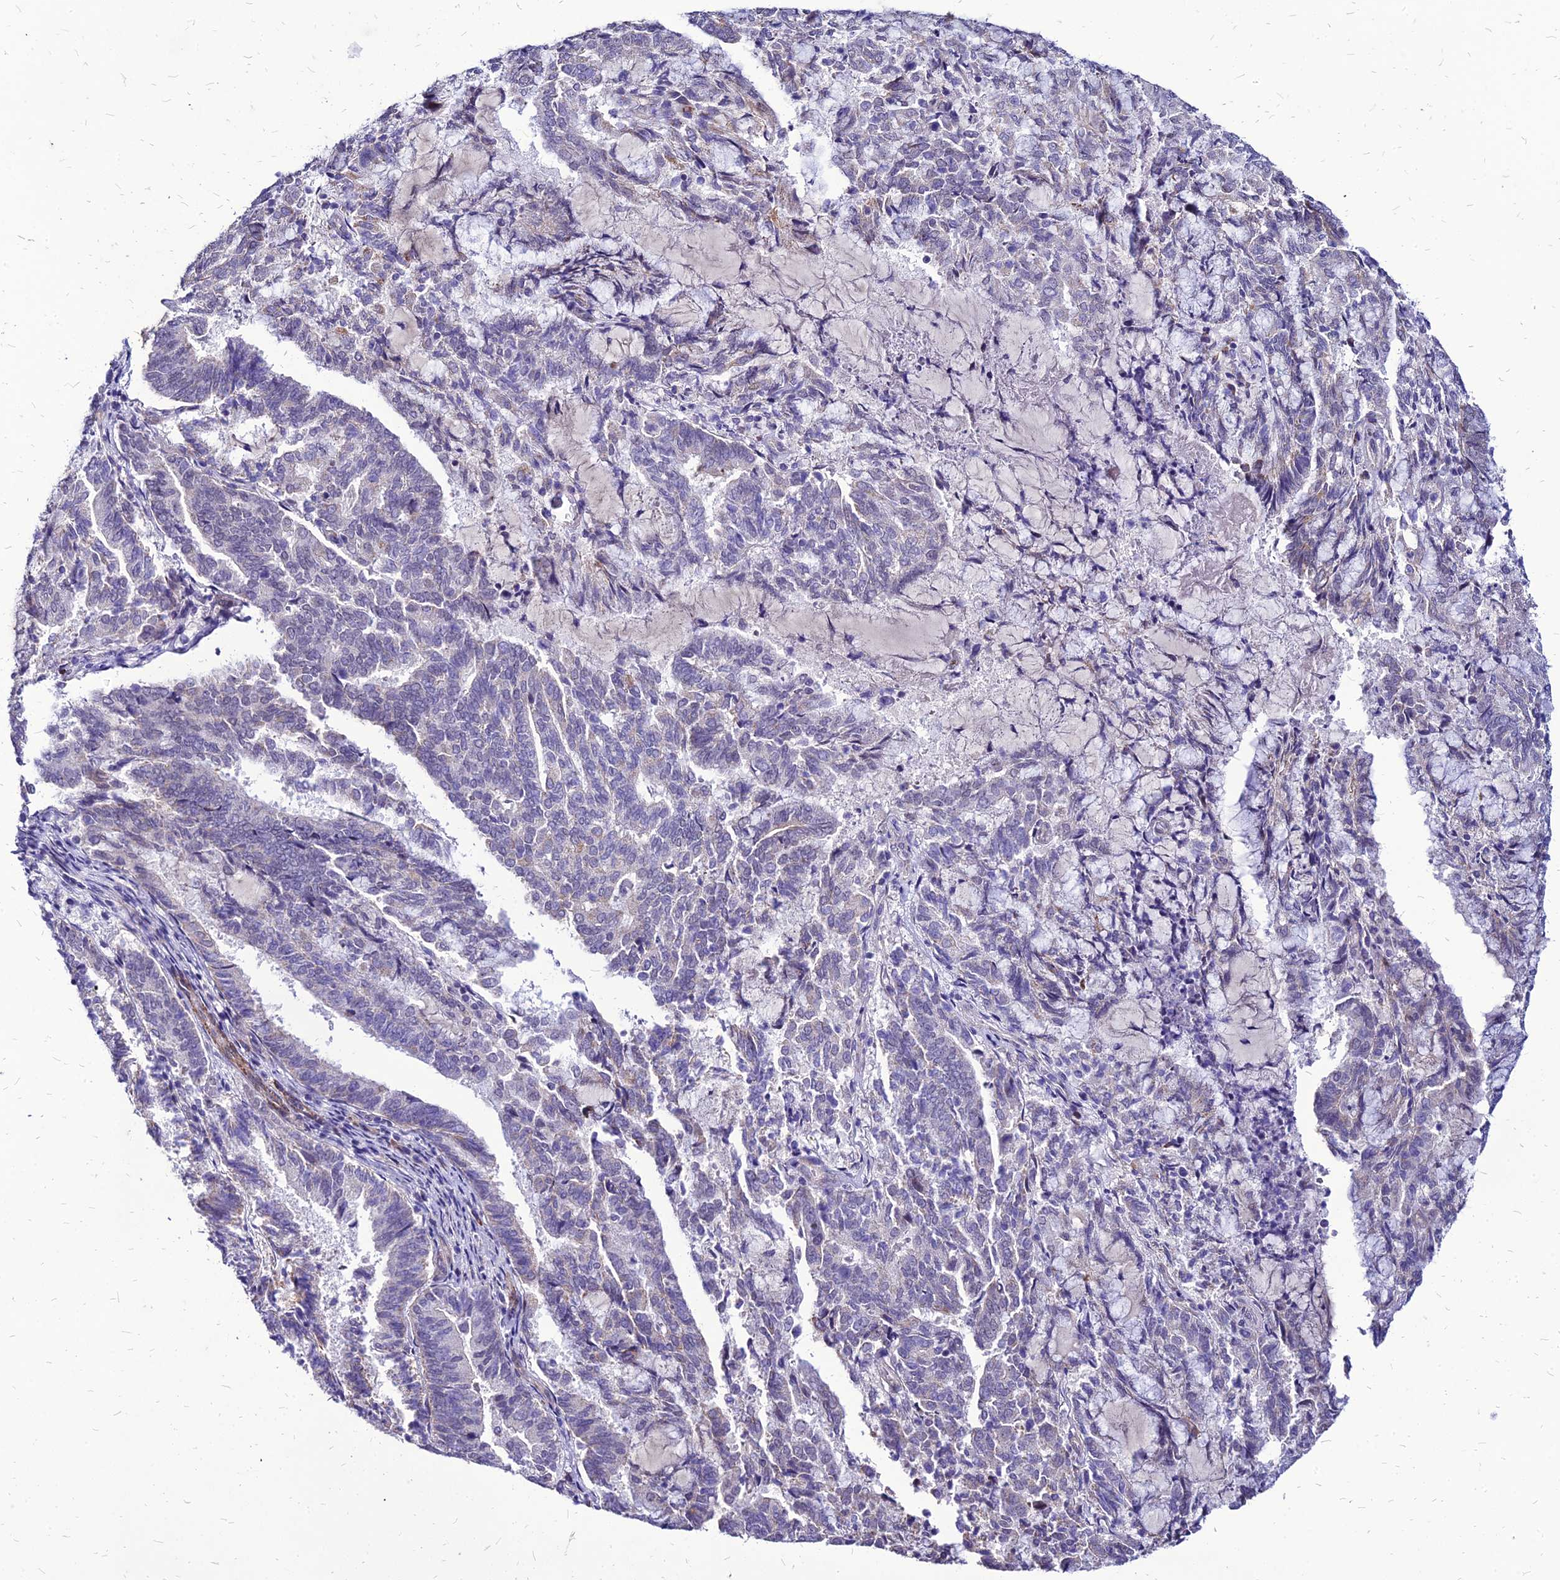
{"staining": {"intensity": "negative", "quantity": "none", "location": "none"}, "tissue": "endometrial cancer", "cell_type": "Tumor cells", "image_type": "cancer", "snomed": [{"axis": "morphology", "description": "Adenocarcinoma, NOS"}, {"axis": "topography", "description": "Endometrium"}], "caption": "Immunohistochemistry of human endometrial cancer shows no staining in tumor cells. Brightfield microscopy of IHC stained with DAB (brown) and hematoxylin (blue), captured at high magnification.", "gene": "YEATS2", "patient": {"sex": "female", "age": 80}}